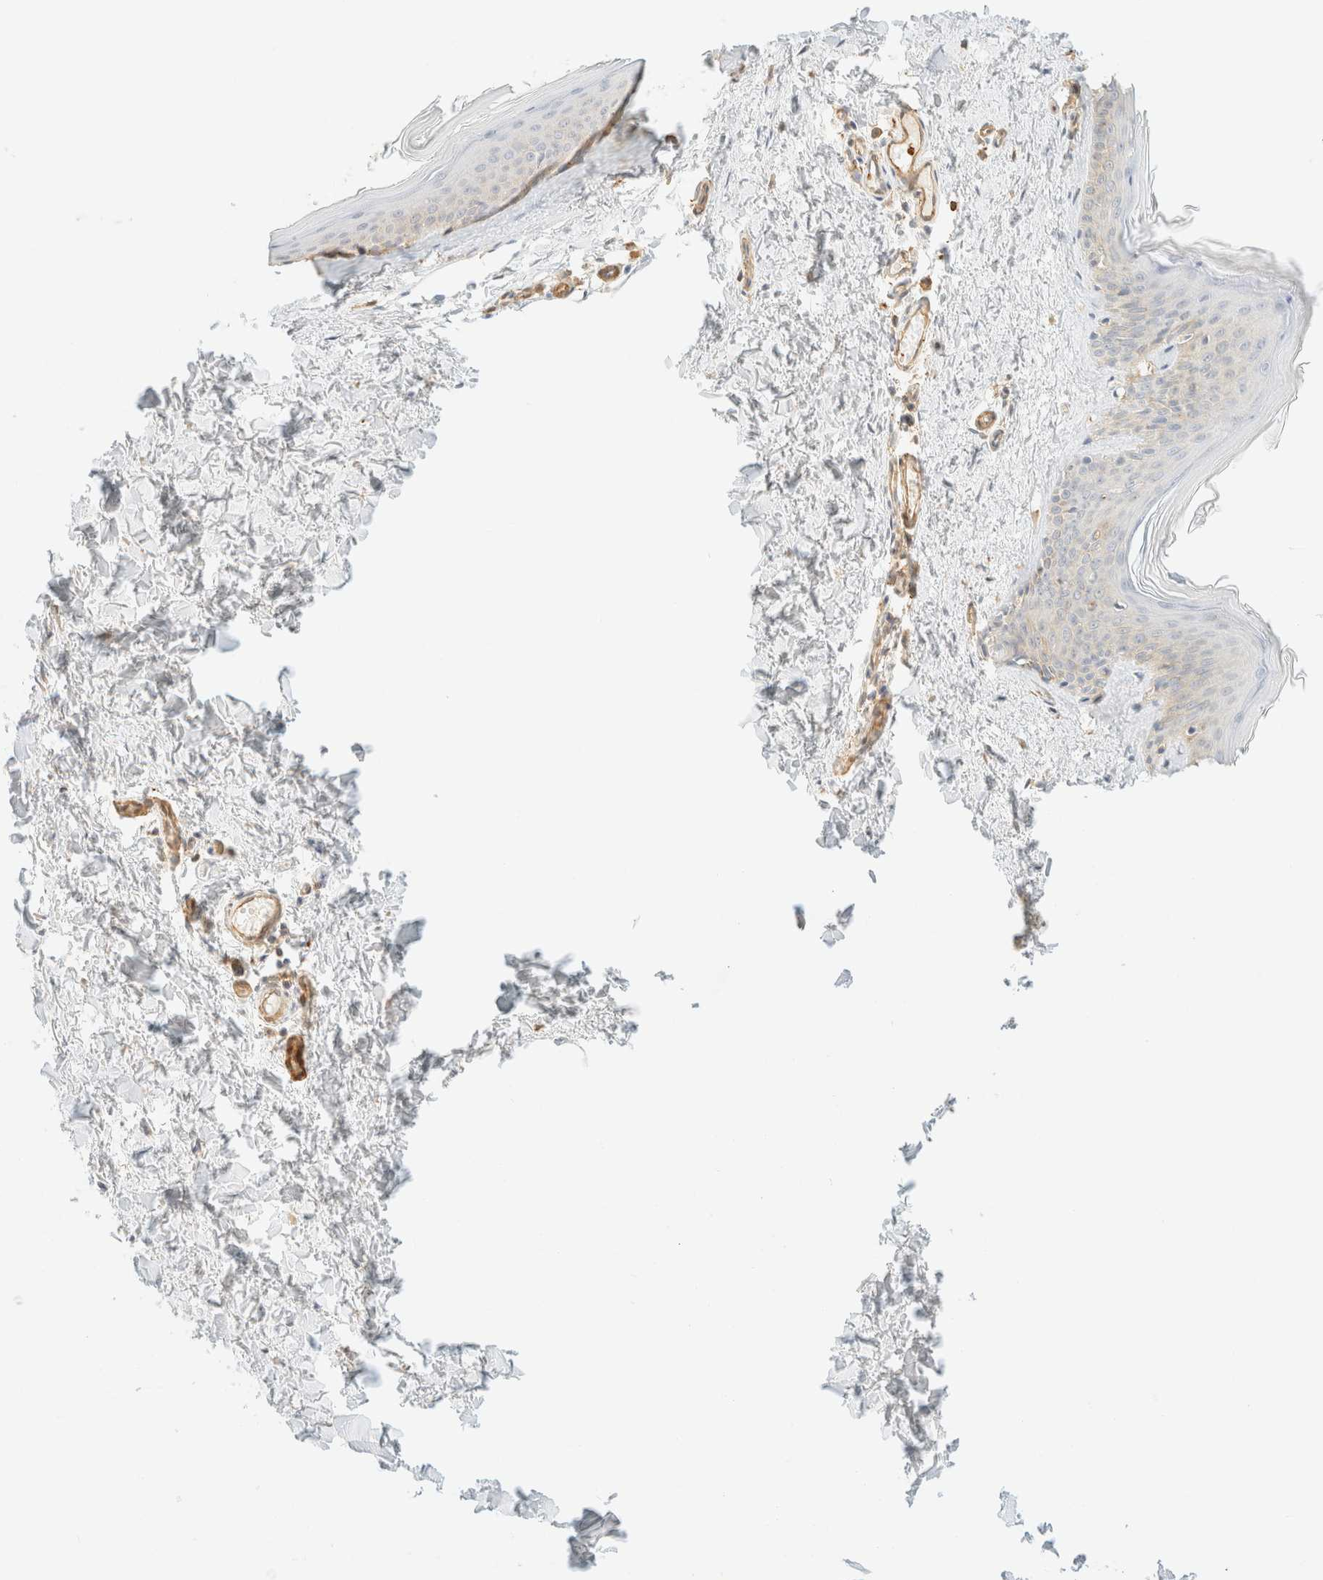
{"staining": {"intensity": "negative", "quantity": "none", "location": "none"}, "tissue": "skin", "cell_type": "Fibroblasts", "image_type": "normal", "snomed": [{"axis": "morphology", "description": "Normal tissue, NOS"}, {"axis": "topography", "description": "Skin"}], "caption": "Immunohistochemistry (IHC) of unremarkable human skin reveals no expression in fibroblasts. The staining is performed using DAB brown chromogen with nuclei counter-stained in using hematoxylin.", "gene": "OTOP2", "patient": {"sex": "female", "age": 27}}